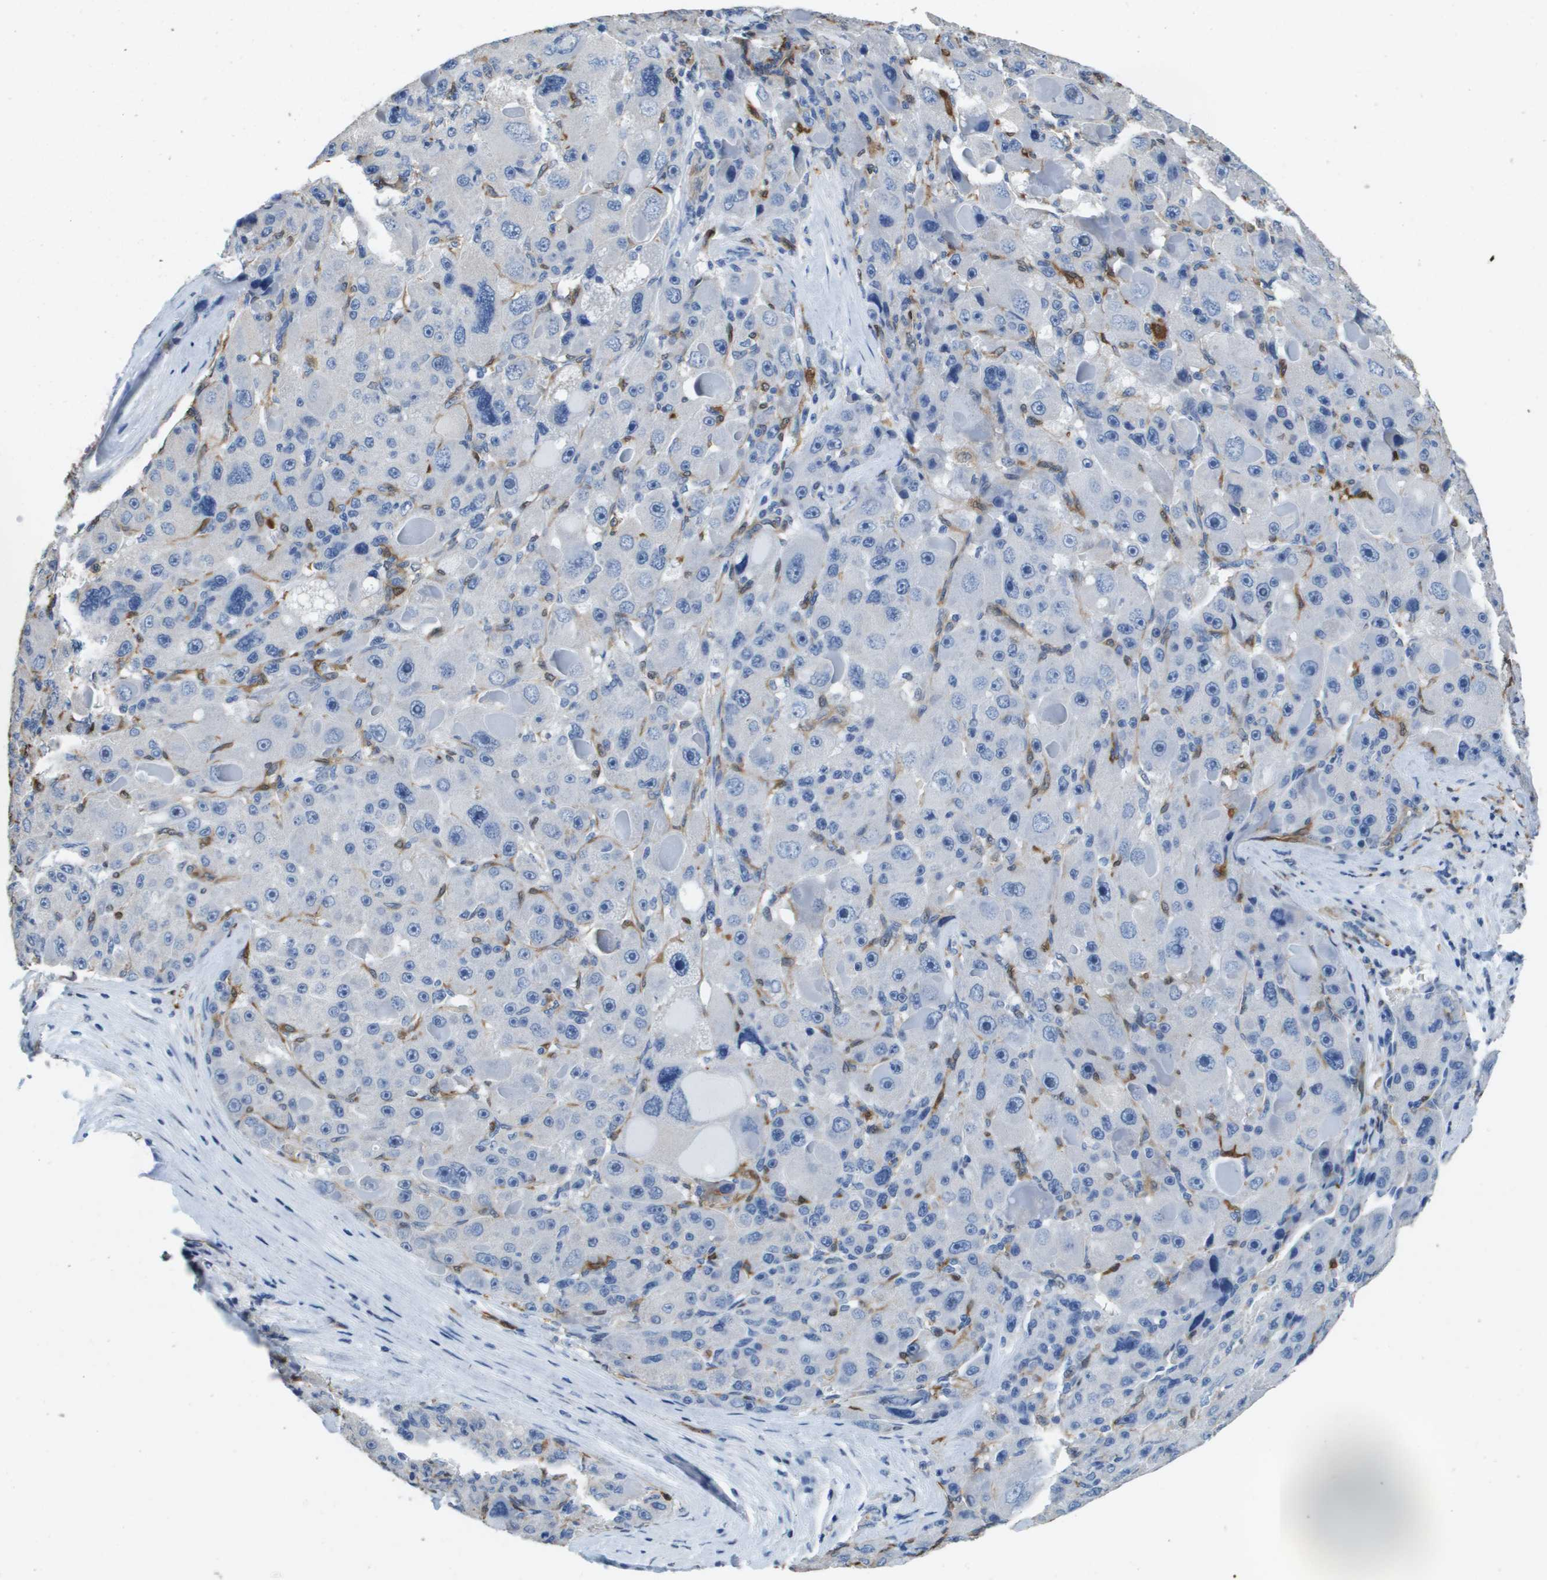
{"staining": {"intensity": "negative", "quantity": "none", "location": "none"}, "tissue": "liver cancer", "cell_type": "Tumor cells", "image_type": "cancer", "snomed": [{"axis": "morphology", "description": "Carcinoma, Hepatocellular, NOS"}, {"axis": "topography", "description": "Liver"}], "caption": "Immunohistochemistry (IHC) photomicrograph of neoplastic tissue: liver hepatocellular carcinoma stained with DAB (3,3'-diaminobenzidine) exhibits no significant protein staining in tumor cells.", "gene": "FABP5", "patient": {"sex": "male", "age": 76}}